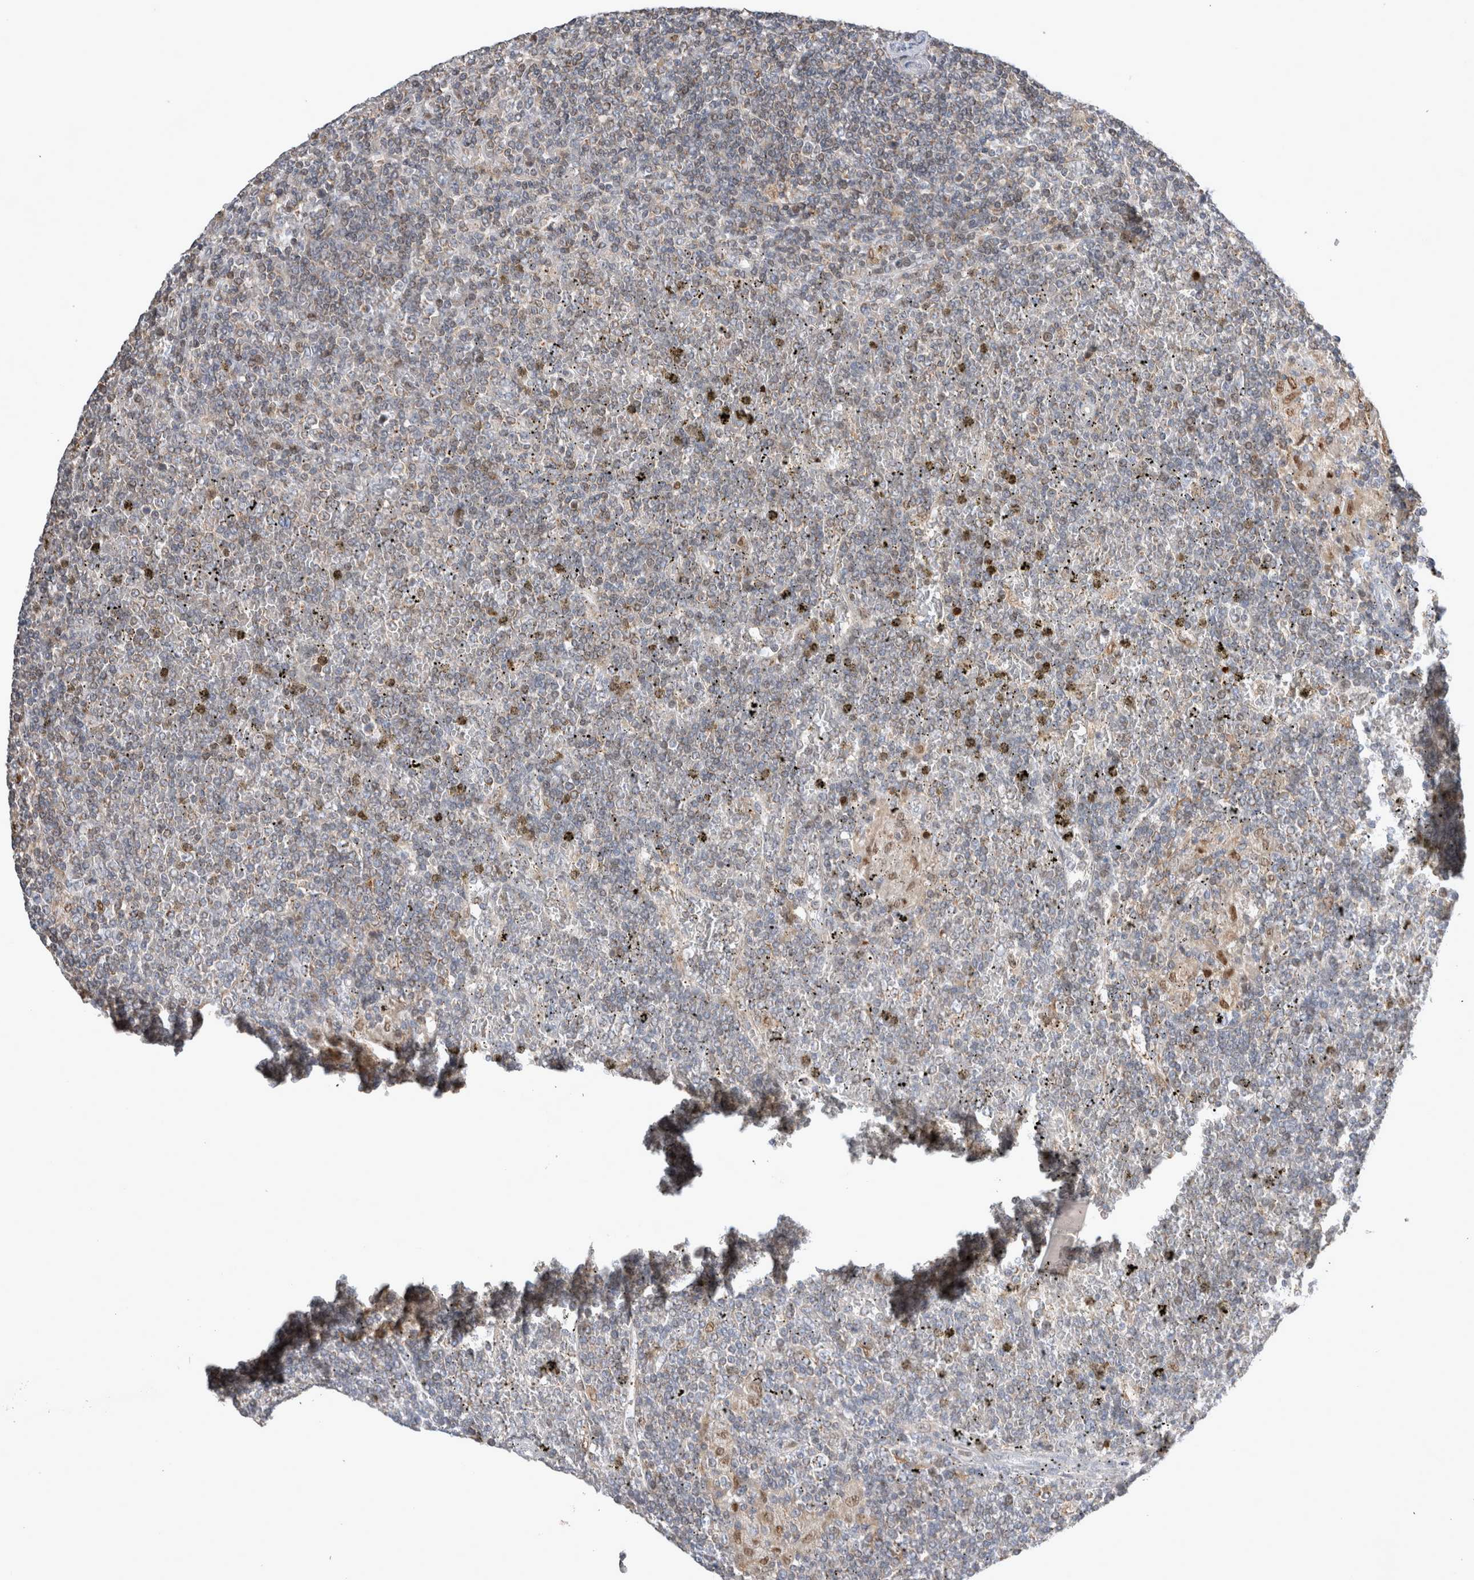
{"staining": {"intensity": "weak", "quantity": "25%-75%", "location": "cytoplasmic/membranous"}, "tissue": "lymphoma", "cell_type": "Tumor cells", "image_type": "cancer", "snomed": [{"axis": "morphology", "description": "Malignant lymphoma, non-Hodgkin's type, Low grade"}, {"axis": "topography", "description": "Spleen"}], "caption": "Immunohistochemical staining of human low-grade malignant lymphoma, non-Hodgkin's type shows low levels of weak cytoplasmic/membranous protein positivity in about 25%-75% of tumor cells.", "gene": "AGMAT", "patient": {"sex": "female", "age": 19}}